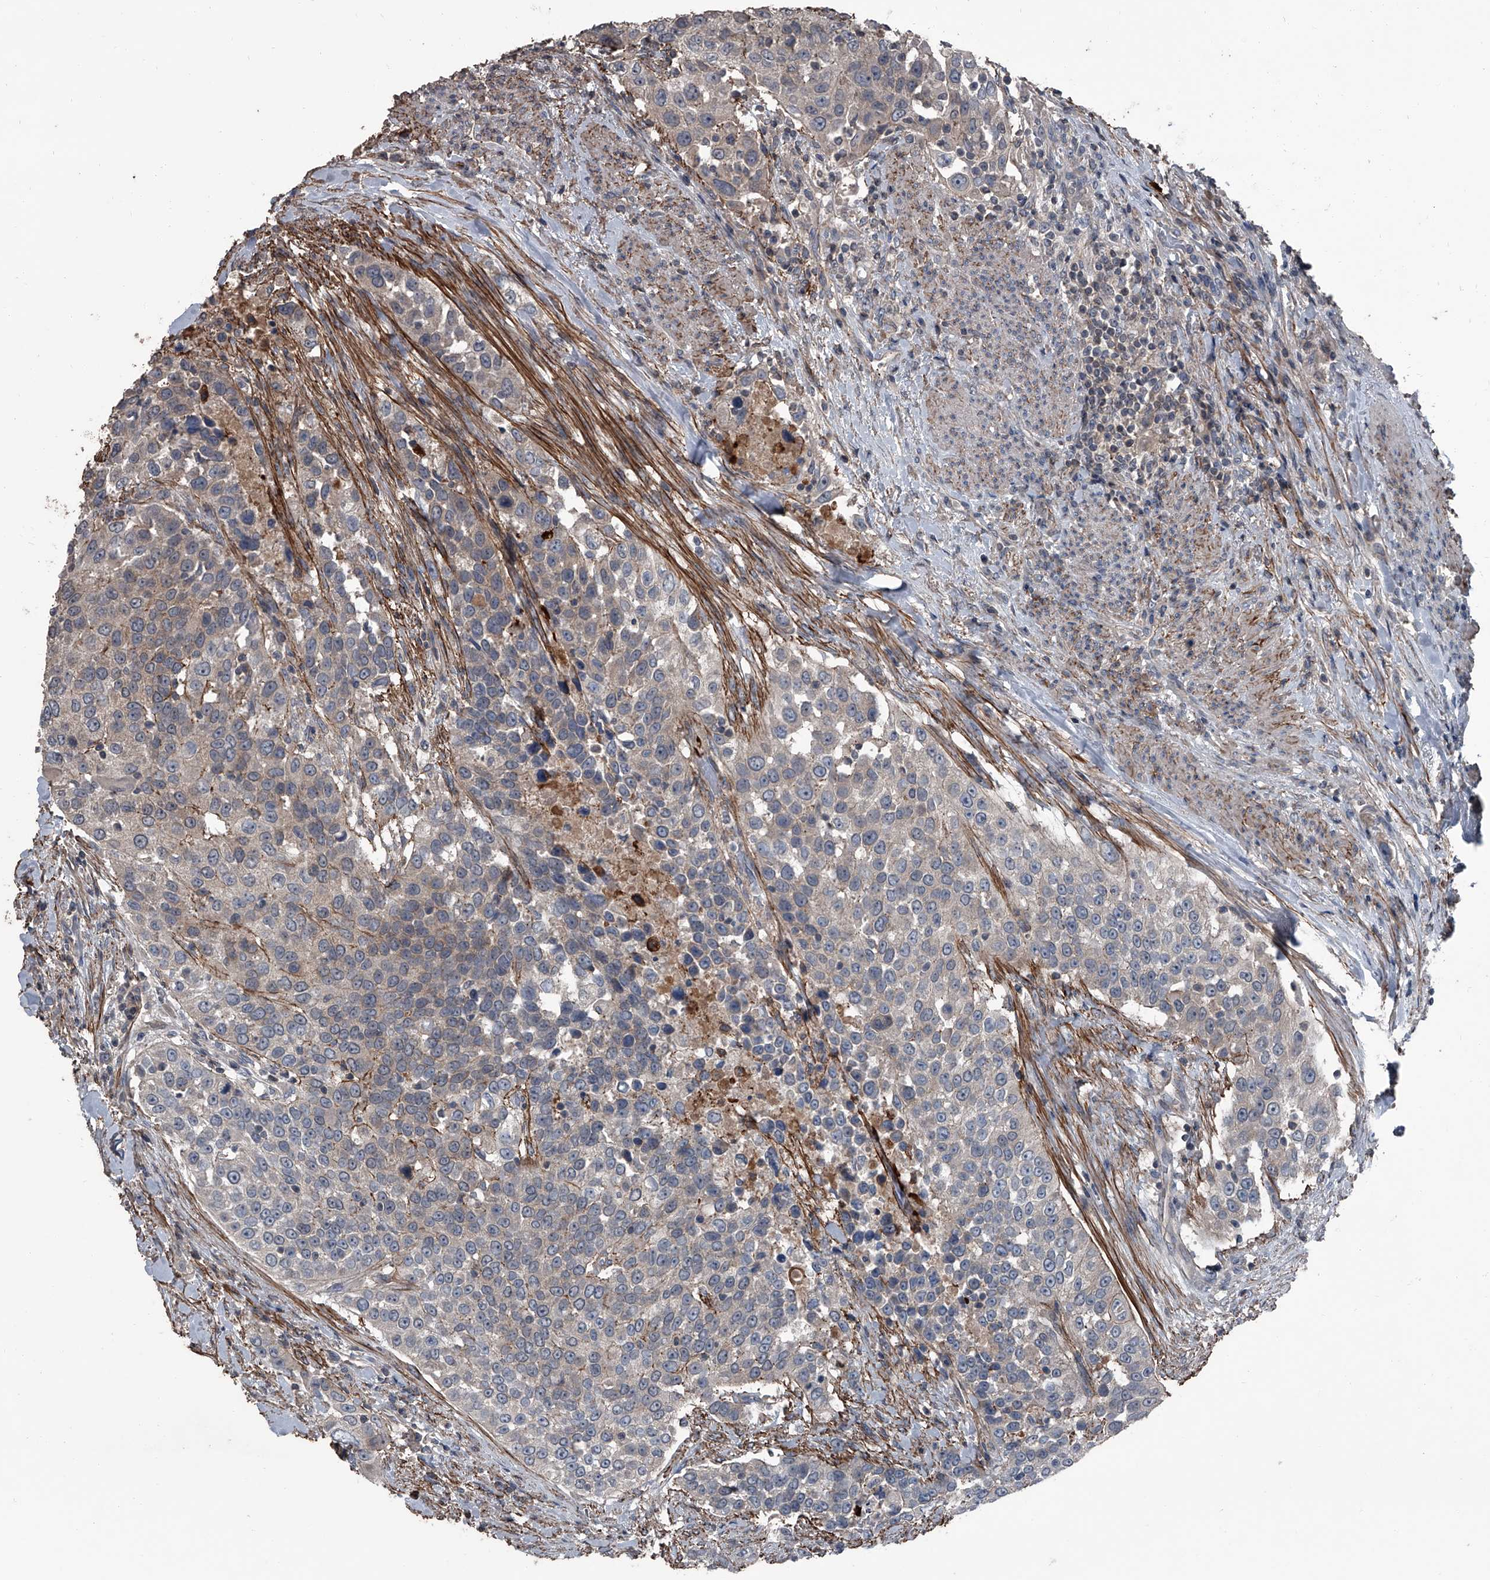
{"staining": {"intensity": "weak", "quantity": "<25%", "location": "cytoplasmic/membranous"}, "tissue": "urothelial cancer", "cell_type": "Tumor cells", "image_type": "cancer", "snomed": [{"axis": "morphology", "description": "Urothelial carcinoma, High grade"}, {"axis": "topography", "description": "Urinary bladder"}], "caption": "Tumor cells are negative for brown protein staining in high-grade urothelial carcinoma.", "gene": "OARD1", "patient": {"sex": "female", "age": 80}}